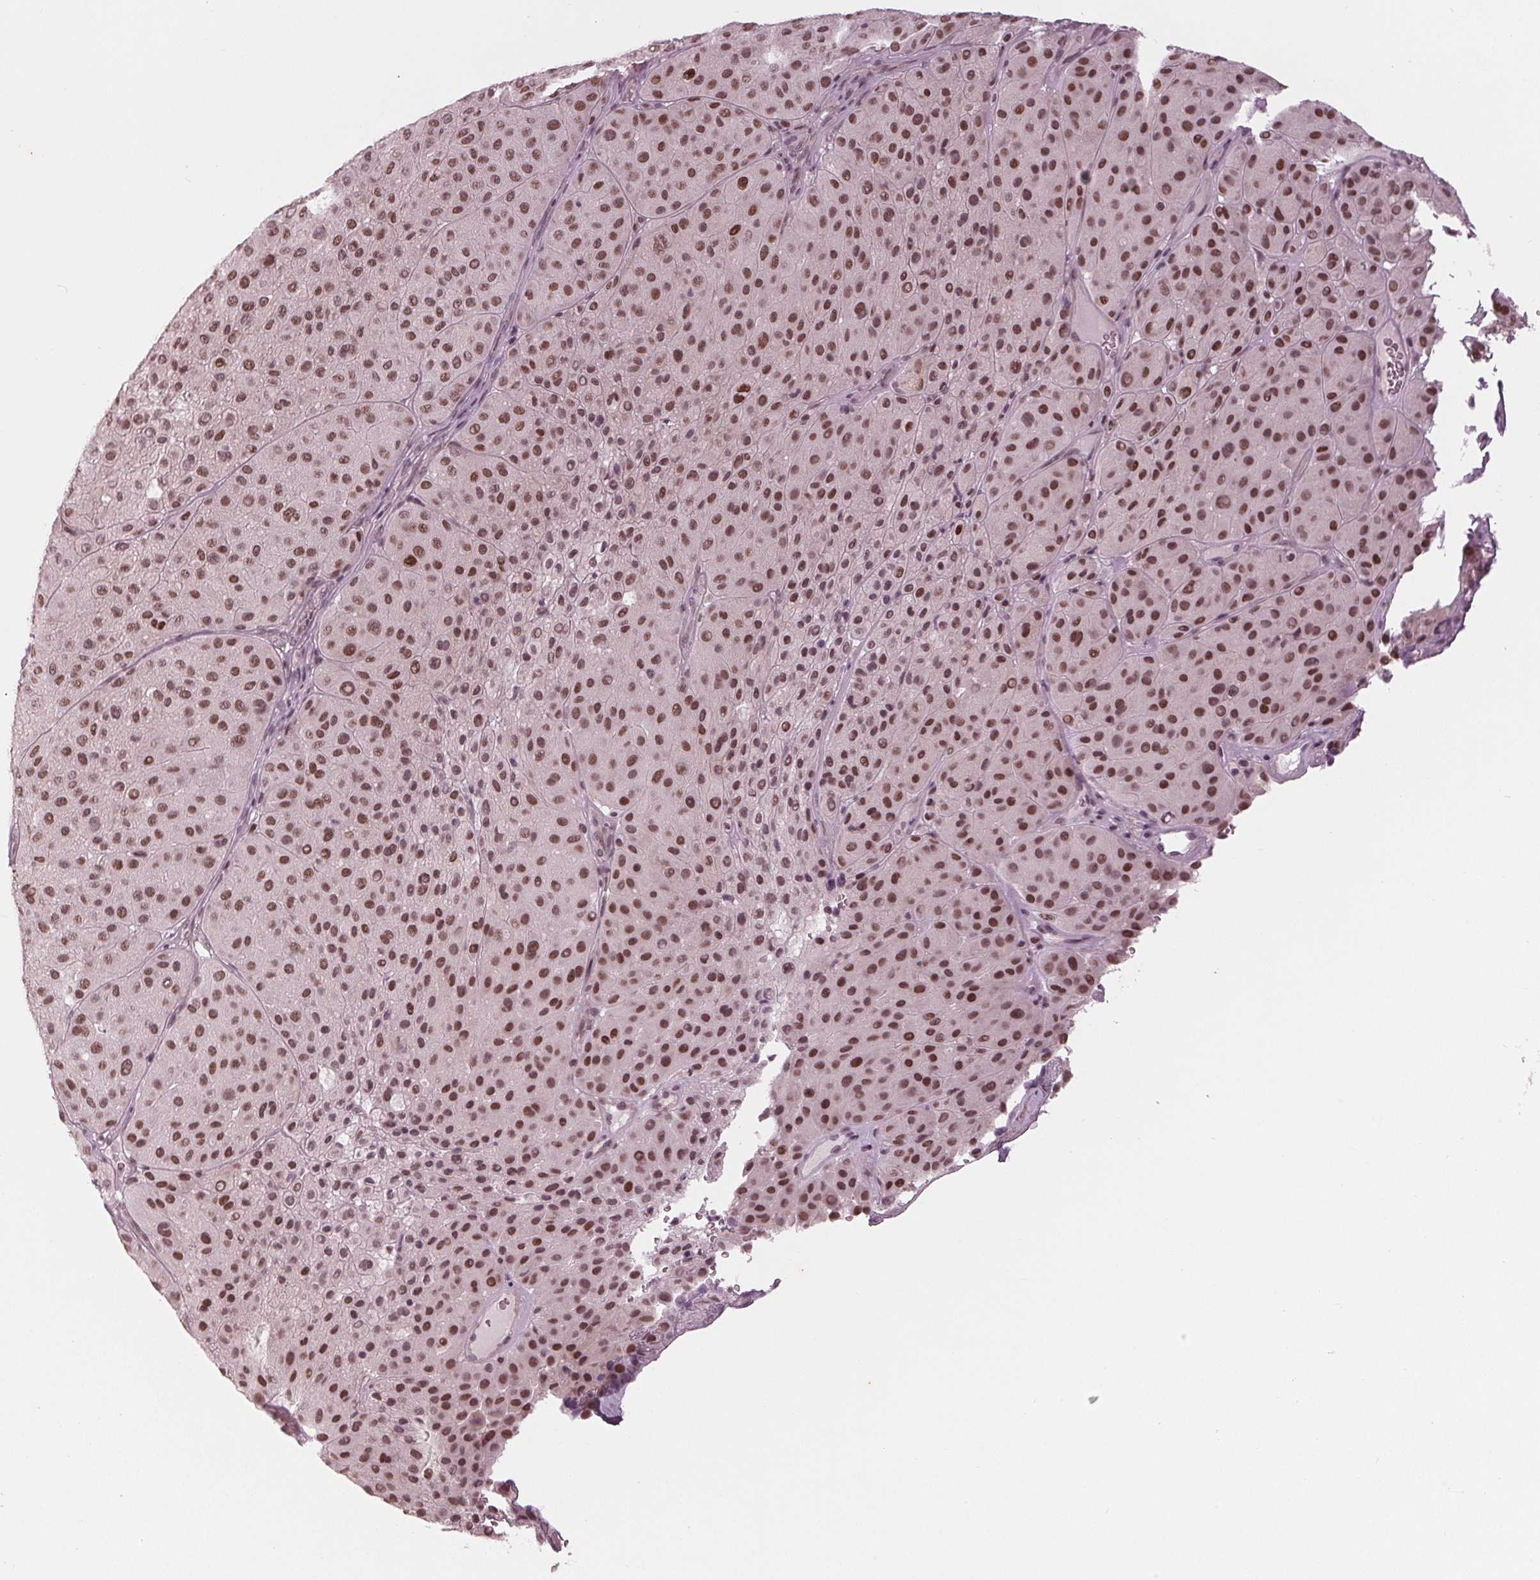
{"staining": {"intensity": "moderate", "quantity": ">75%", "location": "nuclear"}, "tissue": "melanoma", "cell_type": "Tumor cells", "image_type": "cancer", "snomed": [{"axis": "morphology", "description": "Malignant melanoma, Metastatic site"}, {"axis": "topography", "description": "Smooth muscle"}], "caption": "Malignant melanoma (metastatic site) tissue shows moderate nuclear staining in approximately >75% of tumor cells, visualized by immunohistochemistry.", "gene": "DNMT3L", "patient": {"sex": "male", "age": 41}}